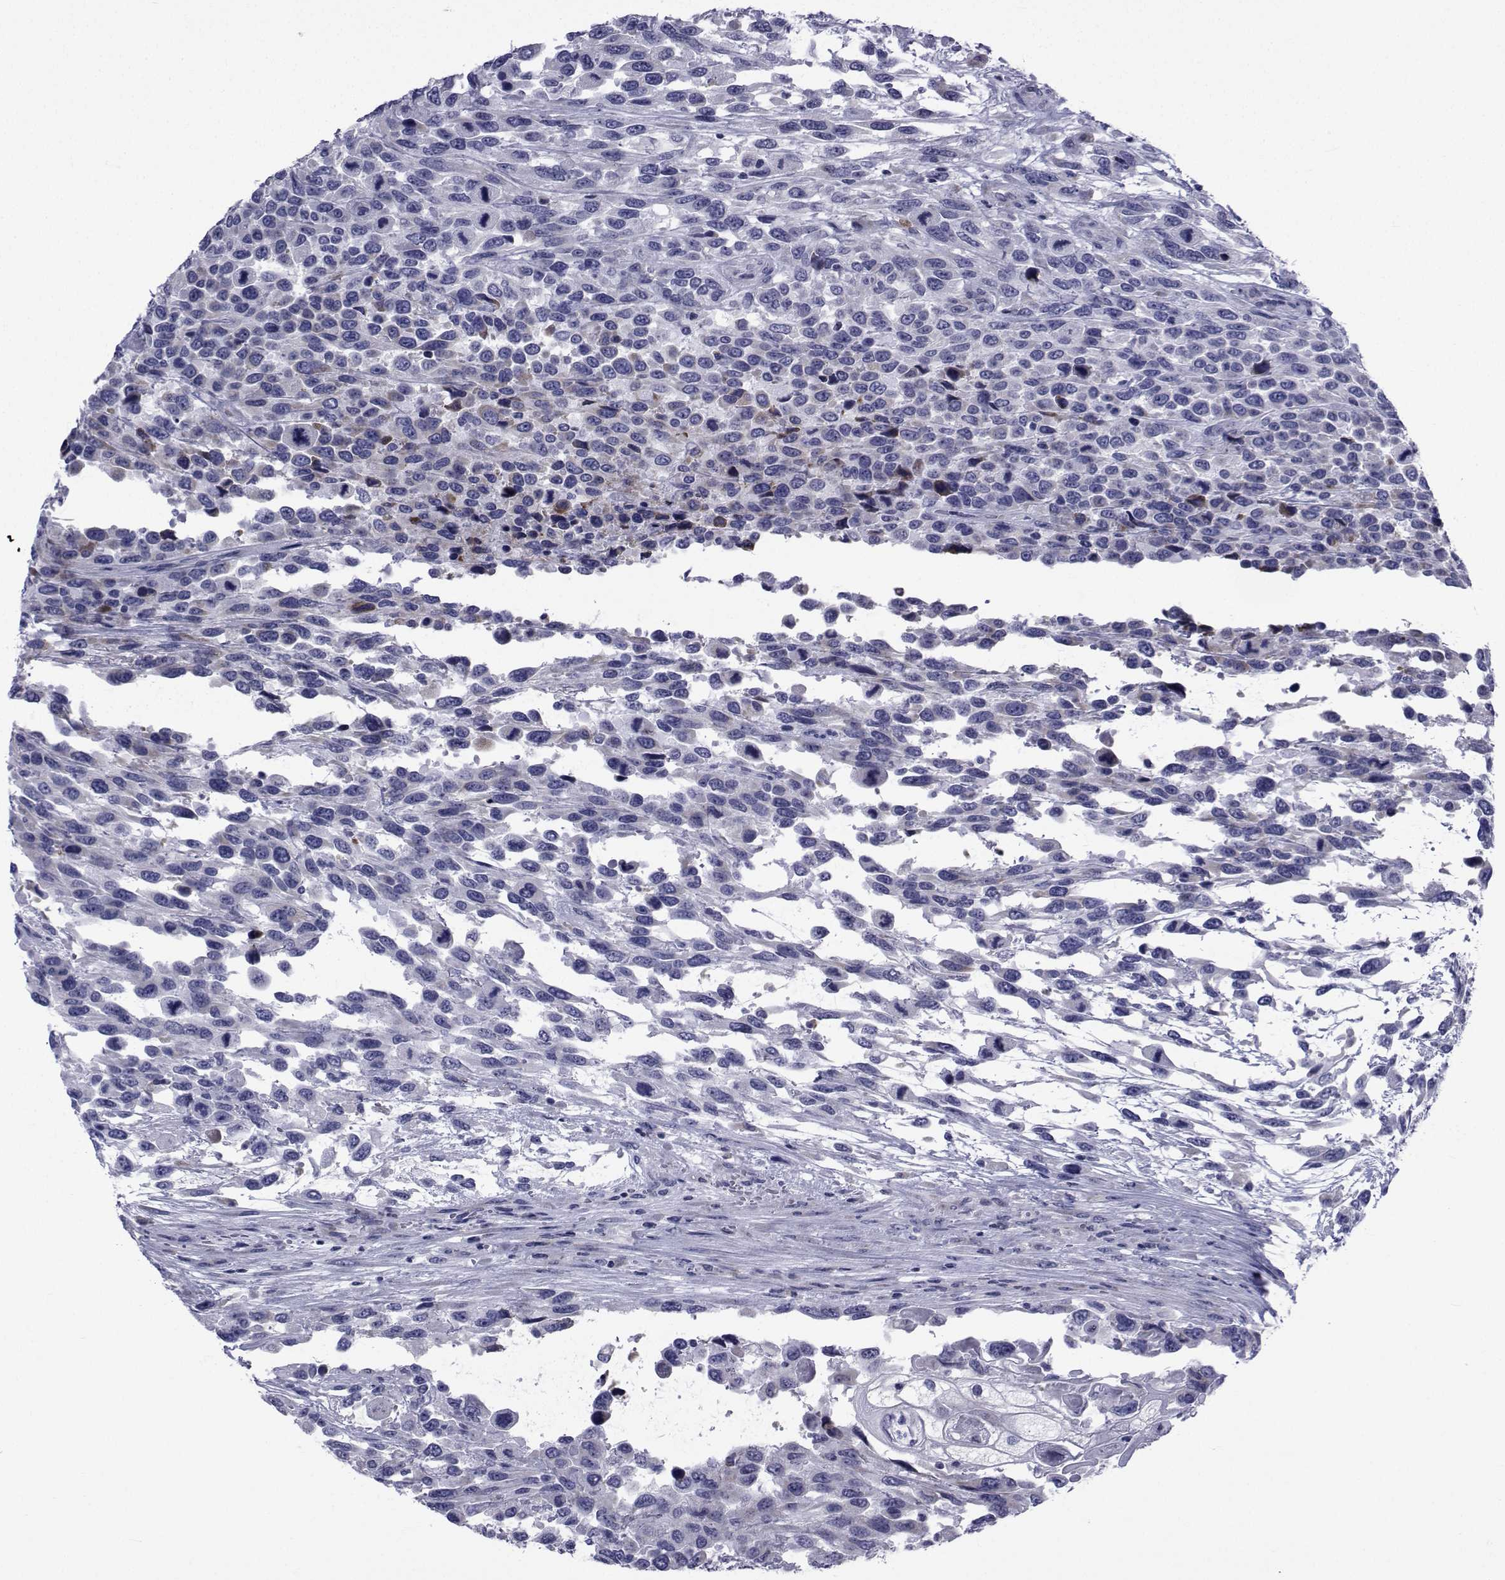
{"staining": {"intensity": "negative", "quantity": "none", "location": "none"}, "tissue": "urothelial cancer", "cell_type": "Tumor cells", "image_type": "cancer", "snomed": [{"axis": "morphology", "description": "Urothelial carcinoma, High grade"}, {"axis": "topography", "description": "Urinary bladder"}], "caption": "IHC micrograph of human urothelial cancer stained for a protein (brown), which reveals no staining in tumor cells.", "gene": "ROPN1", "patient": {"sex": "female", "age": 70}}